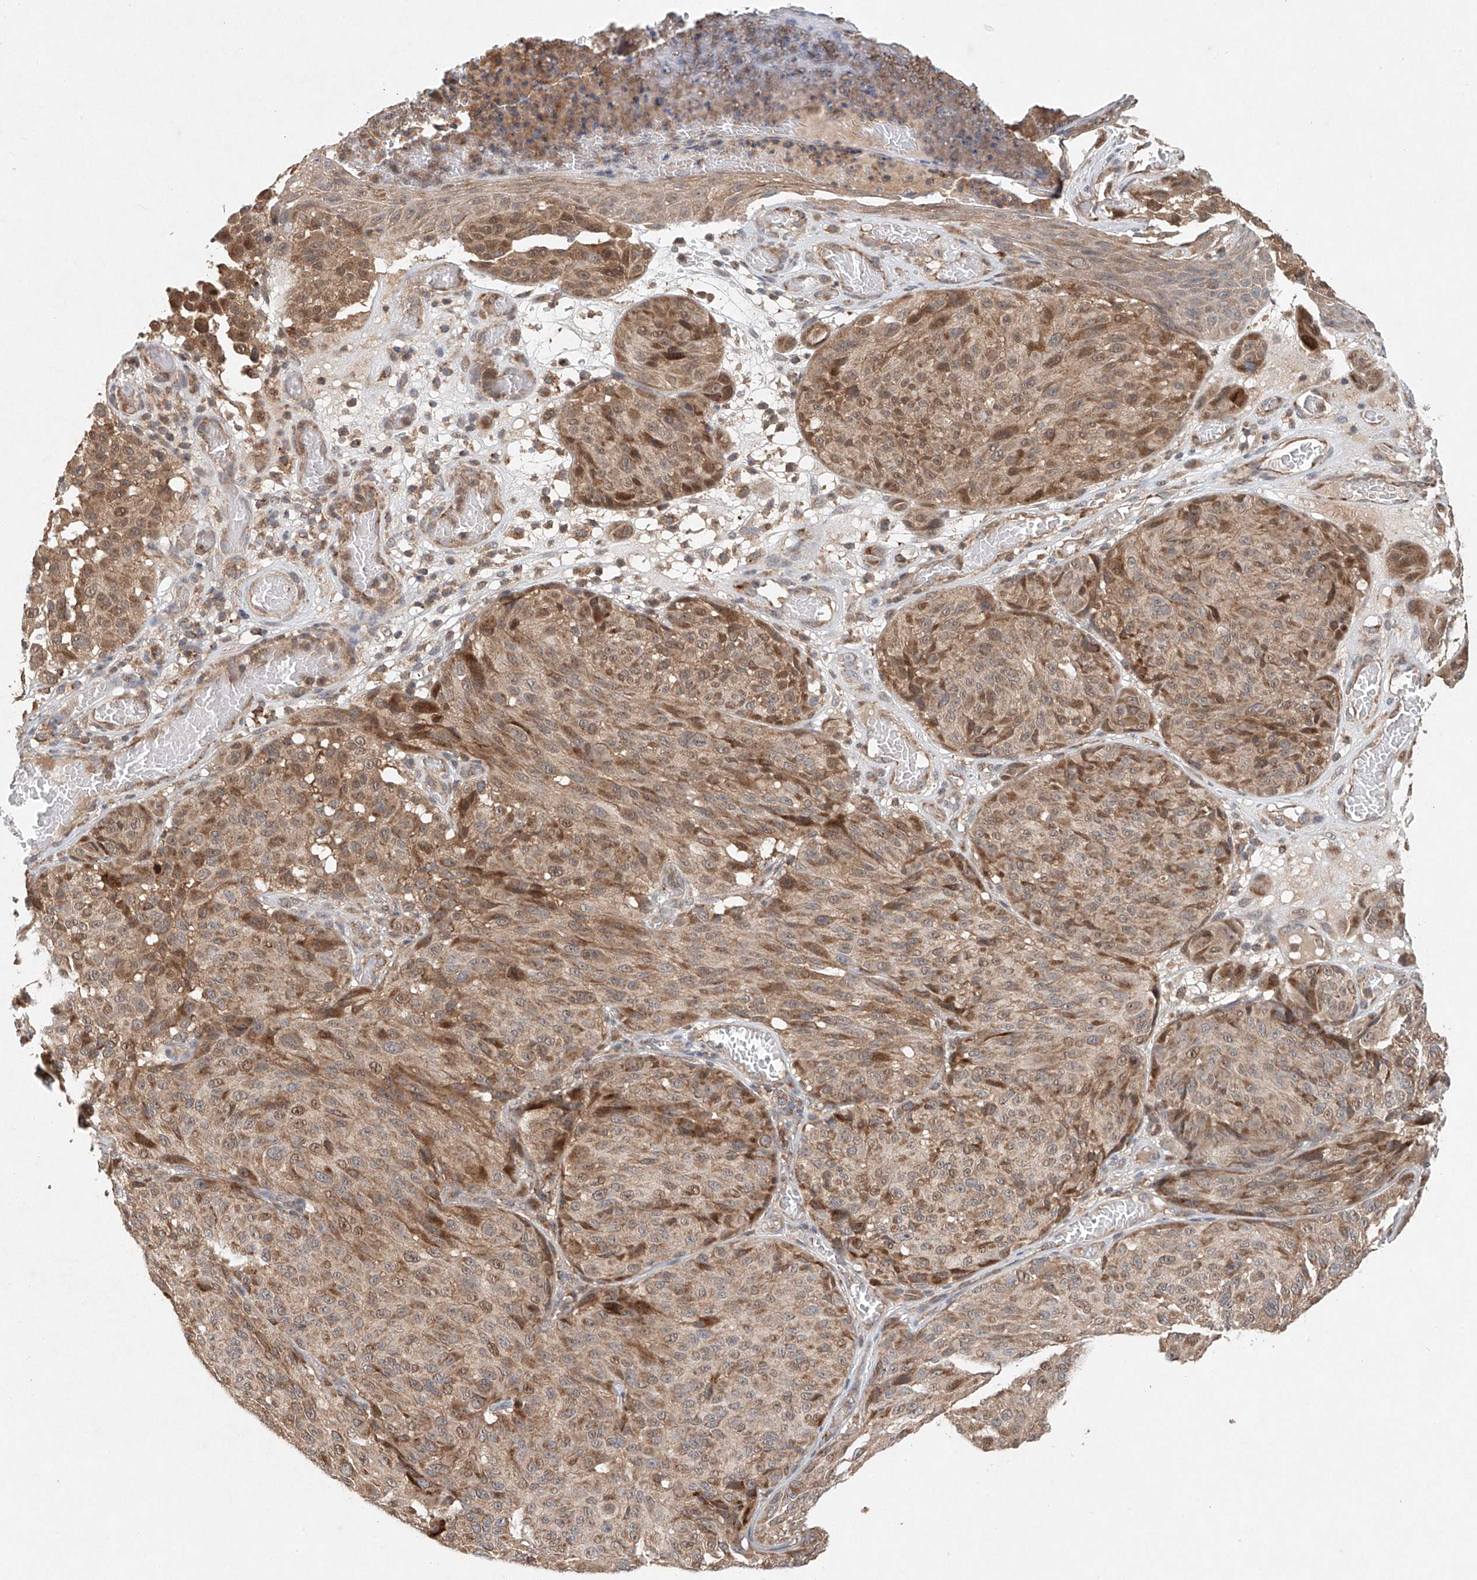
{"staining": {"intensity": "moderate", "quantity": ">75%", "location": "cytoplasmic/membranous"}, "tissue": "melanoma", "cell_type": "Tumor cells", "image_type": "cancer", "snomed": [{"axis": "morphology", "description": "Malignant melanoma, NOS"}, {"axis": "topography", "description": "Skin"}], "caption": "Malignant melanoma tissue demonstrates moderate cytoplasmic/membranous expression in about >75% of tumor cells", "gene": "DCAF11", "patient": {"sex": "male", "age": 83}}